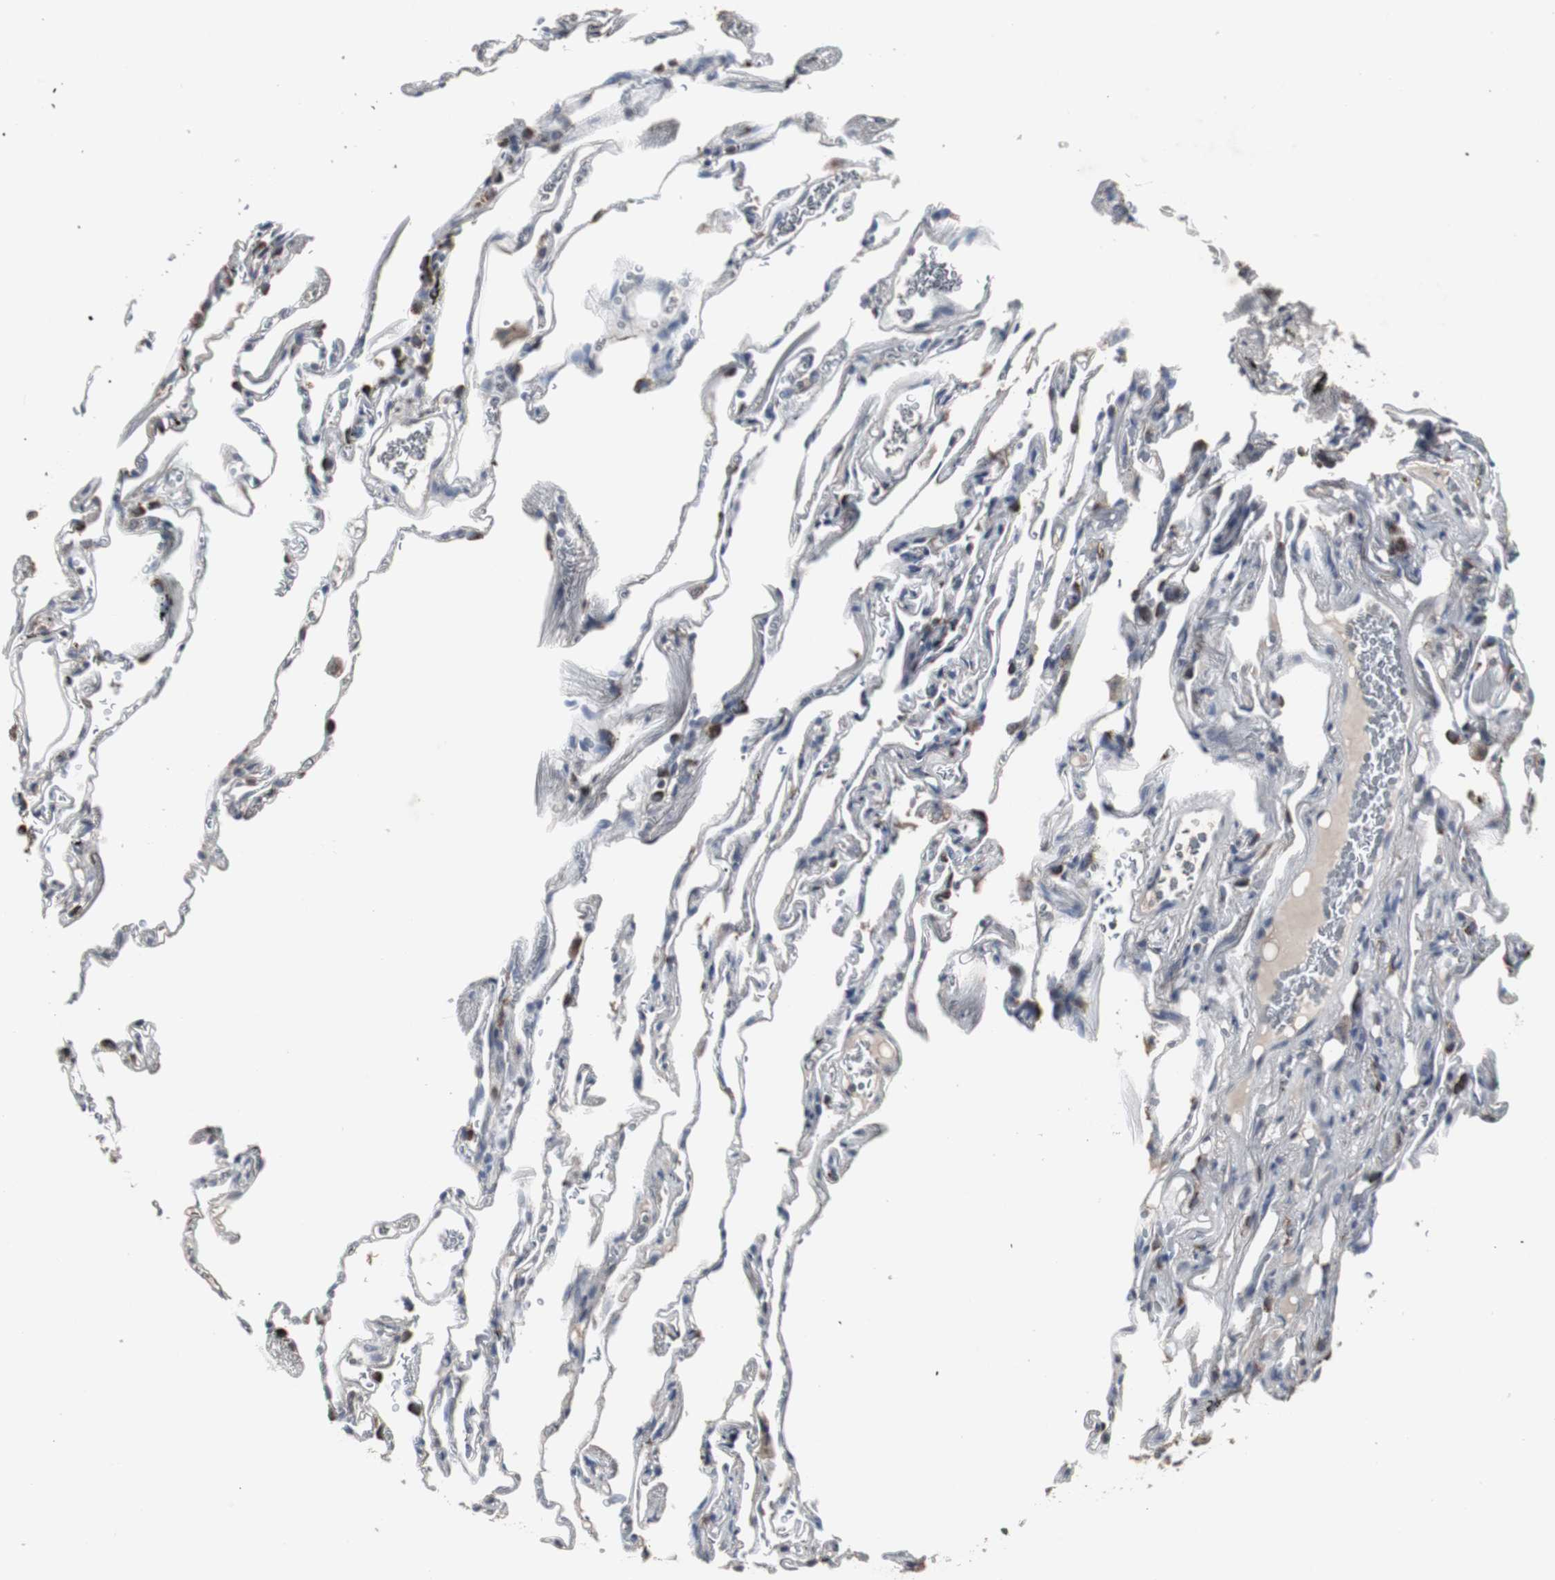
{"staining": {"intensity": "strong", "quantity": "<25%", "location": "cytoplasmic/membranous"}, "tissue": "lung", "cell_type": "Alveolar cells", "image_type": "normal", "snomed": [{"axis": "morphology", "description": "Normal tissue, NOS"}, {"axis": "morphology", "description": "Inflammation, NOS"}, {"axis": "topography", "description": "Lung"}], "caption": "Lung was stained to show a protein in brown. There is medium levels of strong cytoplasmic/membranous positivity in approximately <25% of alveolar cells. (IHC, brightfield microscopy, high magnification).", "gene": "ACAA1", "patient": {"sex": "male", "age": 69}}